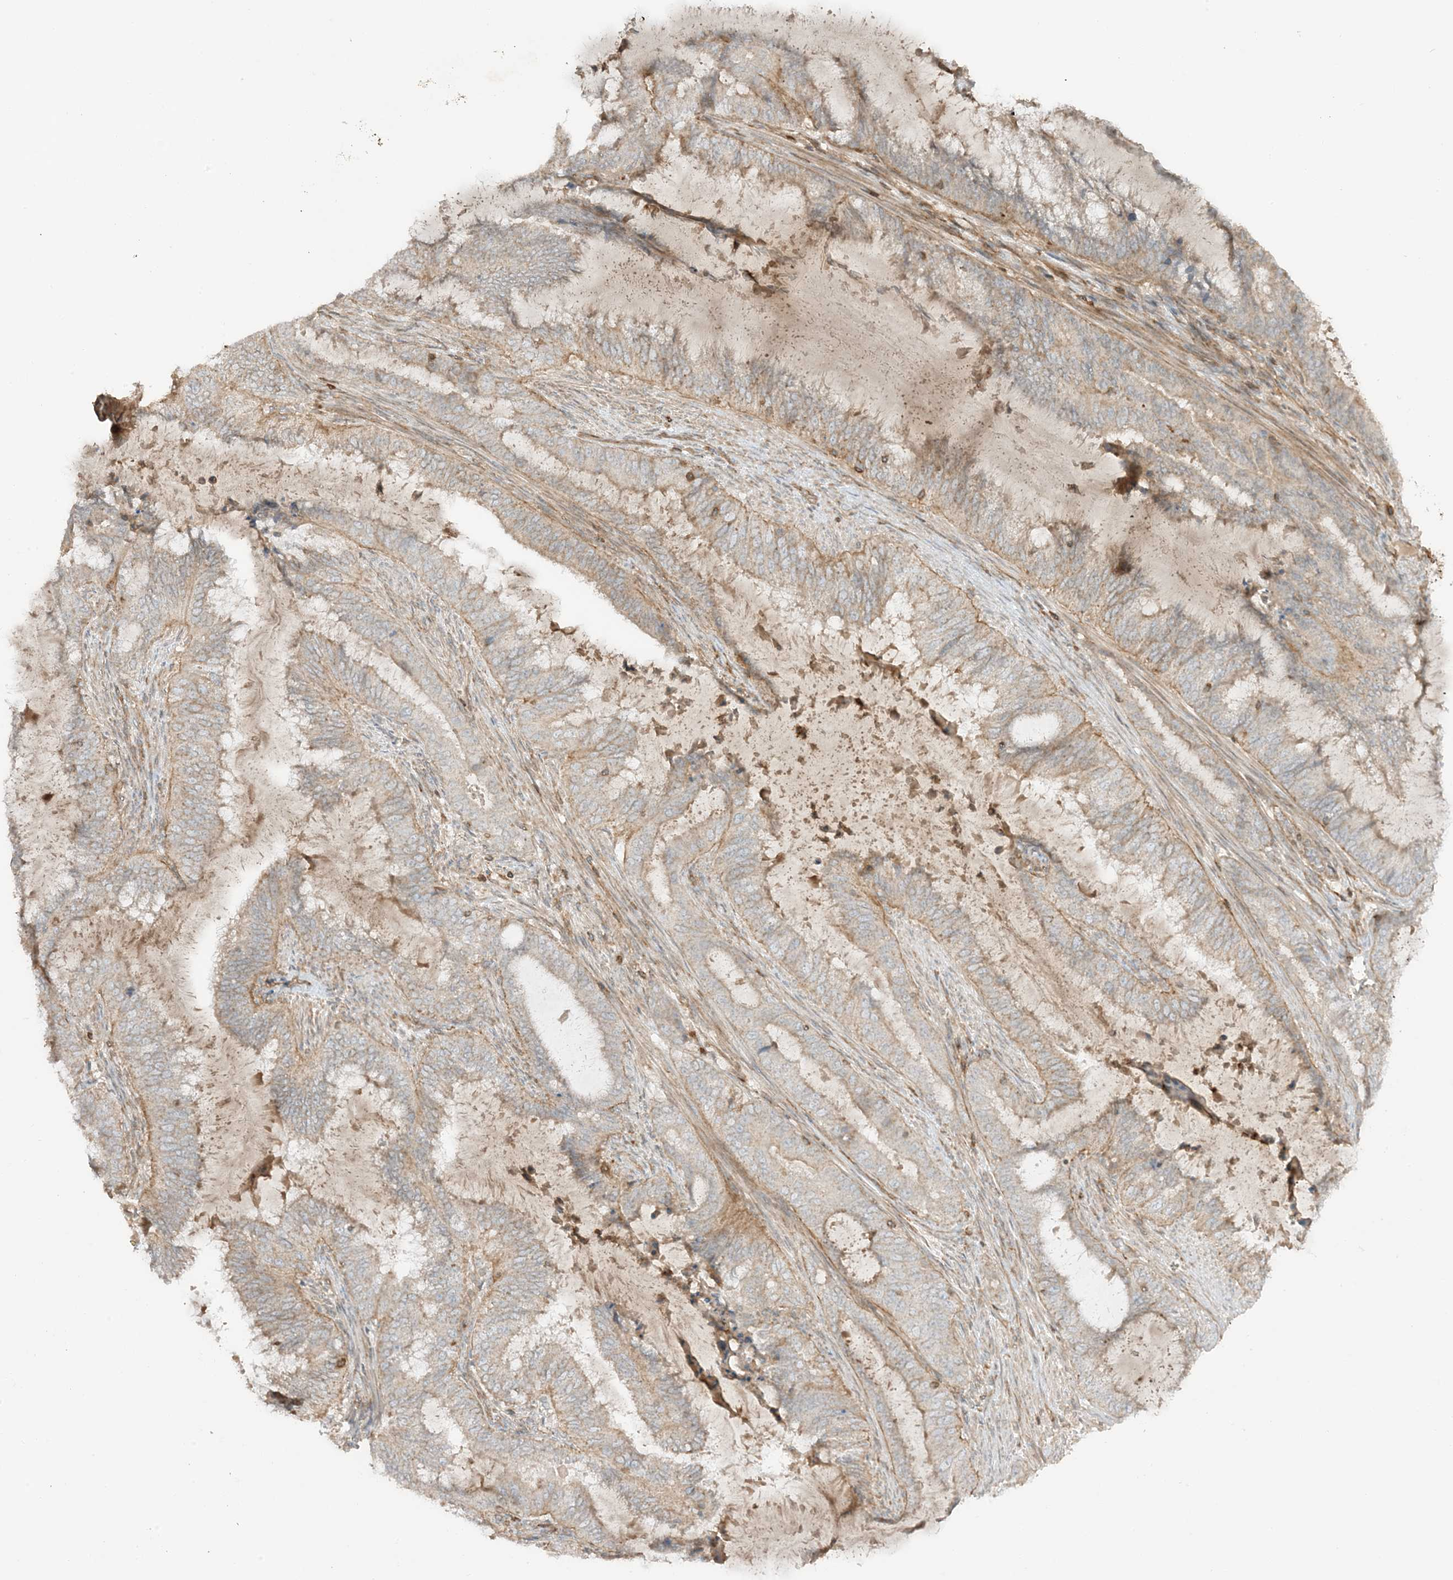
{"staining": {"intensity": "moderate", "quantity": "<25%", "location": "cytoplasmic/membranous"}, "tissue": "endometrial cancer", "cell_type": "Tumor cells", "image_type": "cancer", "snomed": [{"axis": "morphology", "description": "Adenocarcinoma, NOS"}, {"axis": "topography", "description": "Endometrium"}], "caption": "Protein staining exhibits moderate cytoplasmic/membranous staining in approximately <25% of tumor cells in endometrial cancer.", "gene": "SLC25A12", "patient": {"sex": "female", "age": 51}}